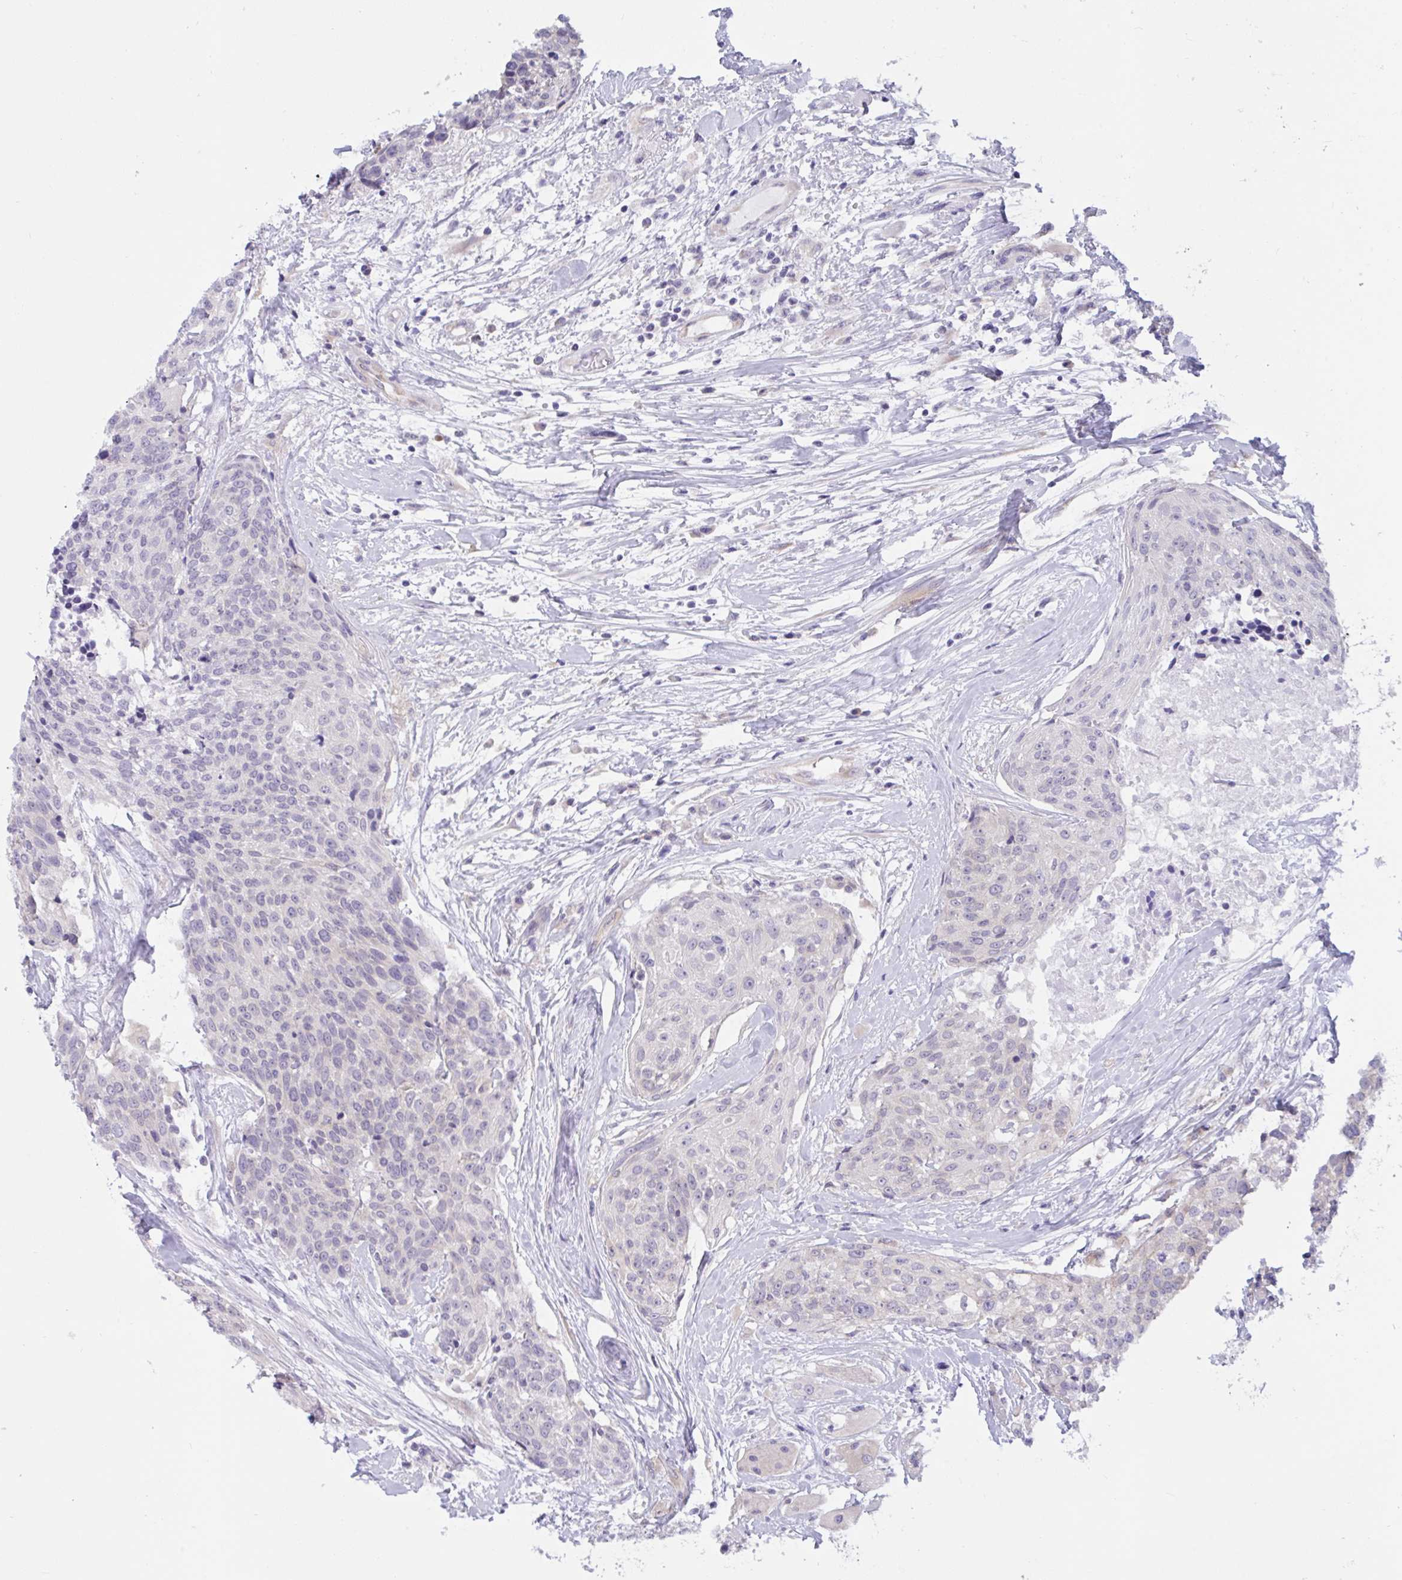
{"staining": {"intensity": "negative", "quantity": "none", "location": "none"}, "tissue": "head and neck cancer", "cell_type": "Tumor cells", "image_type": "cancer", "snomed": [{"axis": "morphology", "description": "Squamous cell carcinoma, NOS"}, {"axis": "topography", "description": "Oral tissue"}, {"axis": "topography", "description": "Head-Neck"}], "caption": "High magnification brightfield microscopy of head and neck cancer (squamous cell carcinoma) stained with DAB (brown) and counterstained with hematoxylin (blue): tumor cells show no significant positivity.", "gene": "CAMLG", "patient": {"sex": "male", "age": 64}}